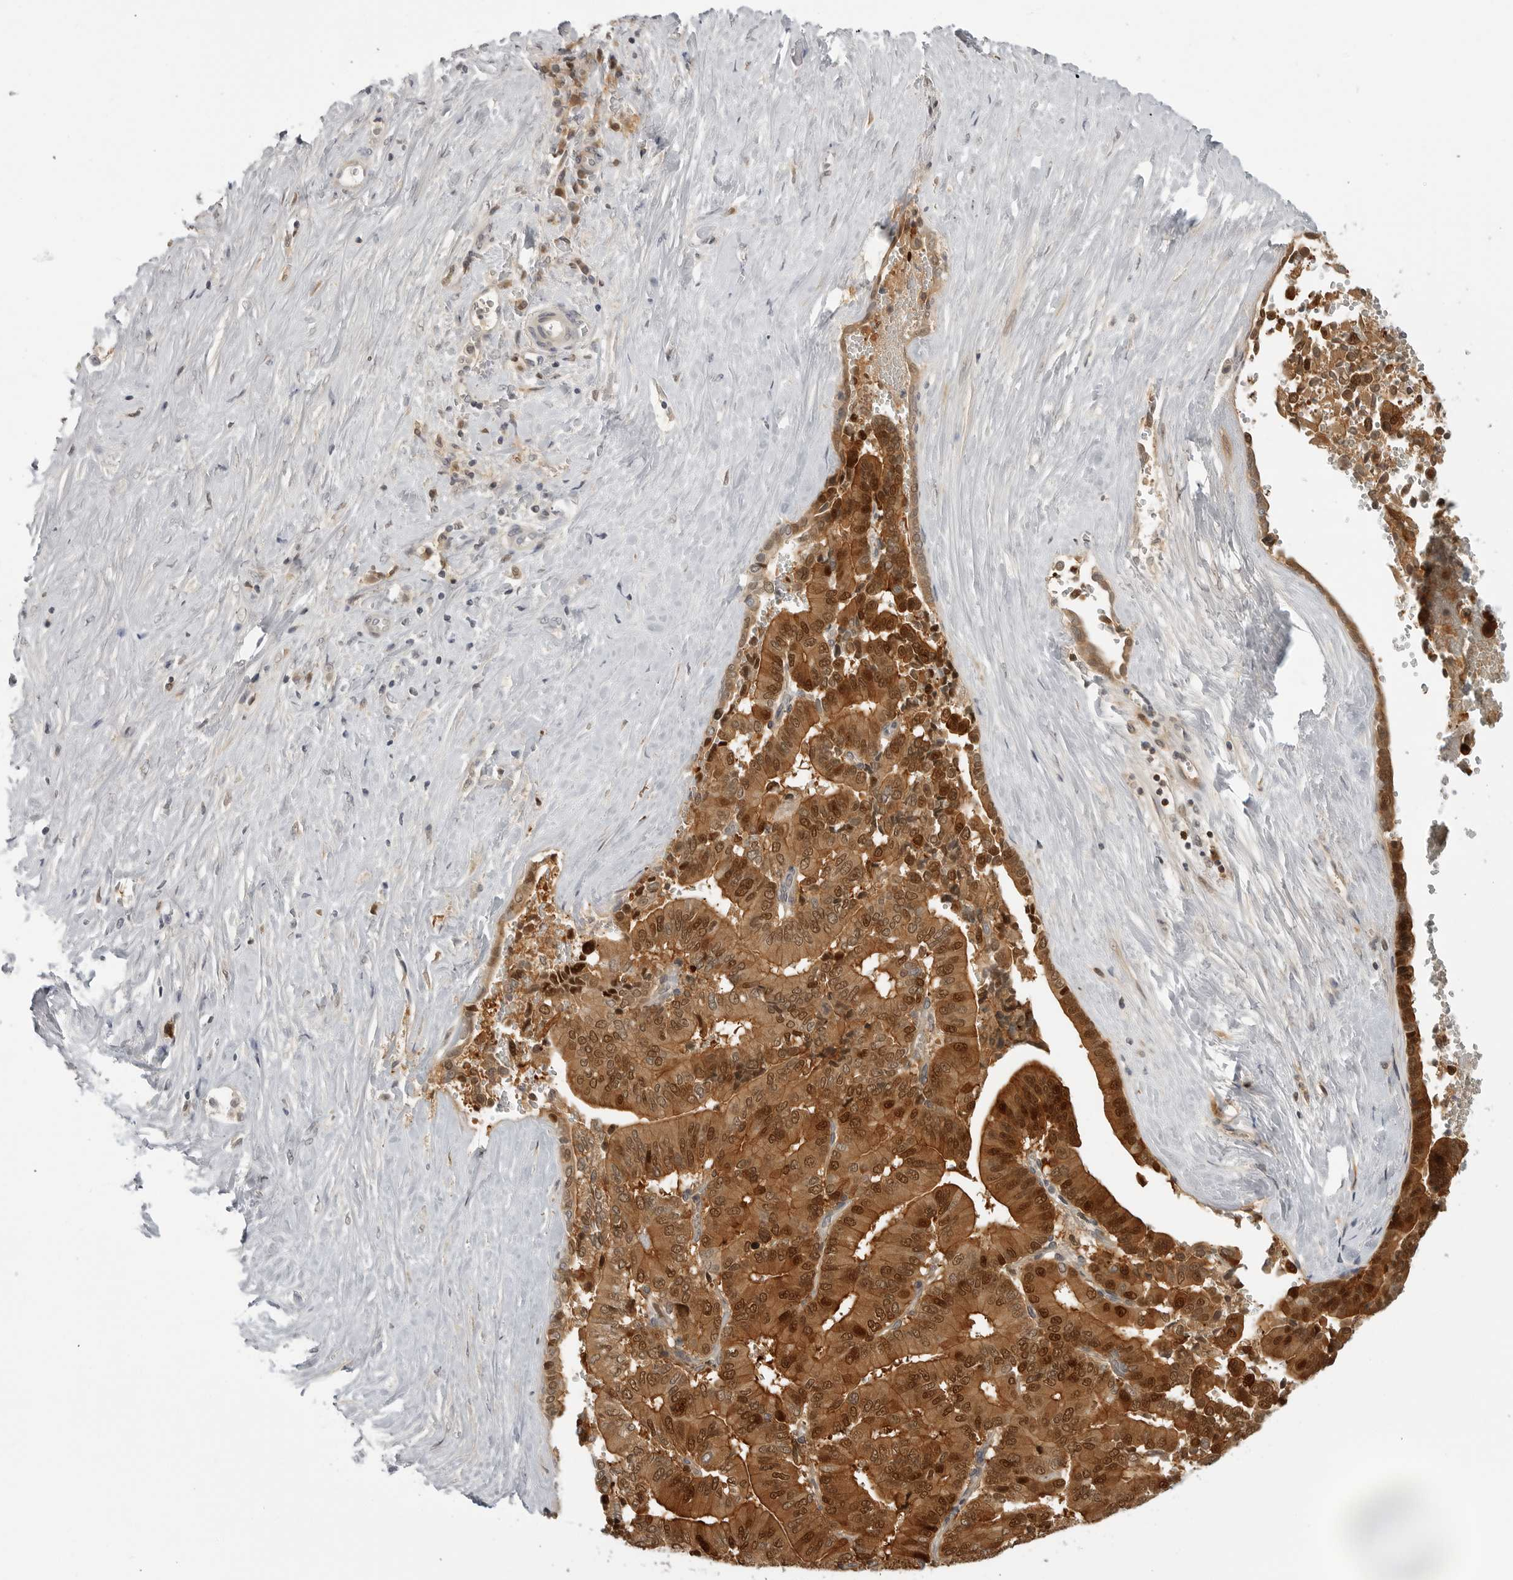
{"staining": {"intensity": "strong", "quantity": ">75%", "location": "cytoplasmic/membranous,nuclear"}, "tissue": "liver cancer", "cell_type": "Tumor cells", "image_type": "cancer", "snomed": [{"axis": "morphology", "description": "Cholangiocarcinoma"}, {"axis": "topography", "description": "Liver"}], "caption": "Liver cancer tissue displays strong cytoplasmic/membranous and nuclear staining in approximately >75% of tumor cells Using DAB (3,3'-diaminobenzidine) (brown) and hematoxylin (blue) stains, captured at high magnification using brightfield microscopy.", "gene": "CTIF", "patient": {"sex": "female", "age": 75}}